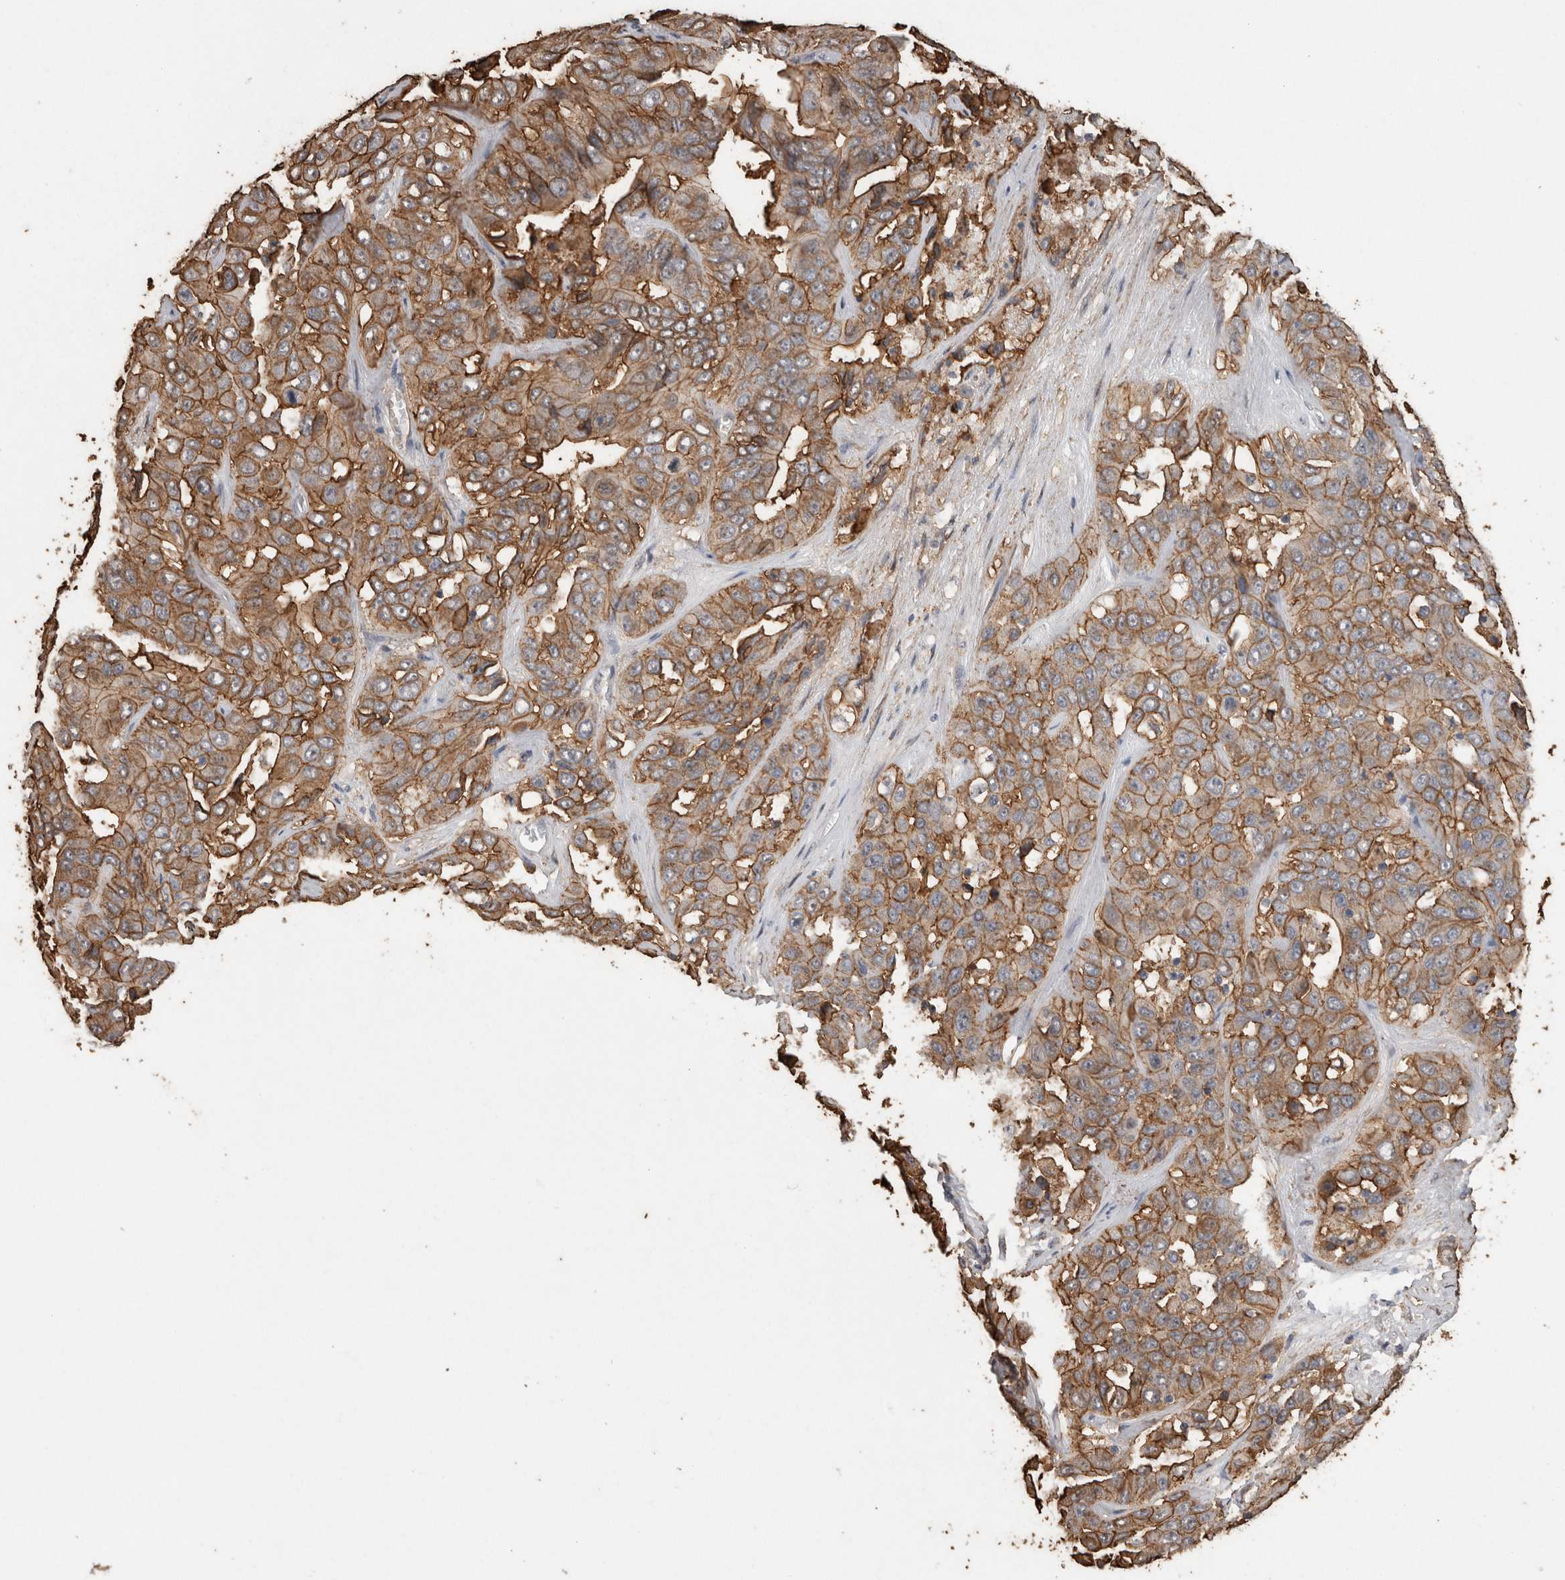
{"staining": {"intensity": "moderate", "quantity": ">75%", "location": "cytoplasmic/membranous"}, "tissue": "liver cancer", "cell_type": "Tumor cells", "image_type": "cancer", "snomed": [{"axis": "morphology", "description": "Cholangiocarcinoma"}, {"axis": "topography", "description": "Liver"}], "caption": "Immunohistochemical staining of human cholangiocarcinoma (liver) shows medium levels of moderate cytoplasmic/membranous protein positivity in about >75% of tumor cells. (DAB (3,3'-diaminobenzidine) IHC with brightfield microscopy, high magnification).", "gene": "S100A10", "patient": {"sex": "female", "age": 52}}